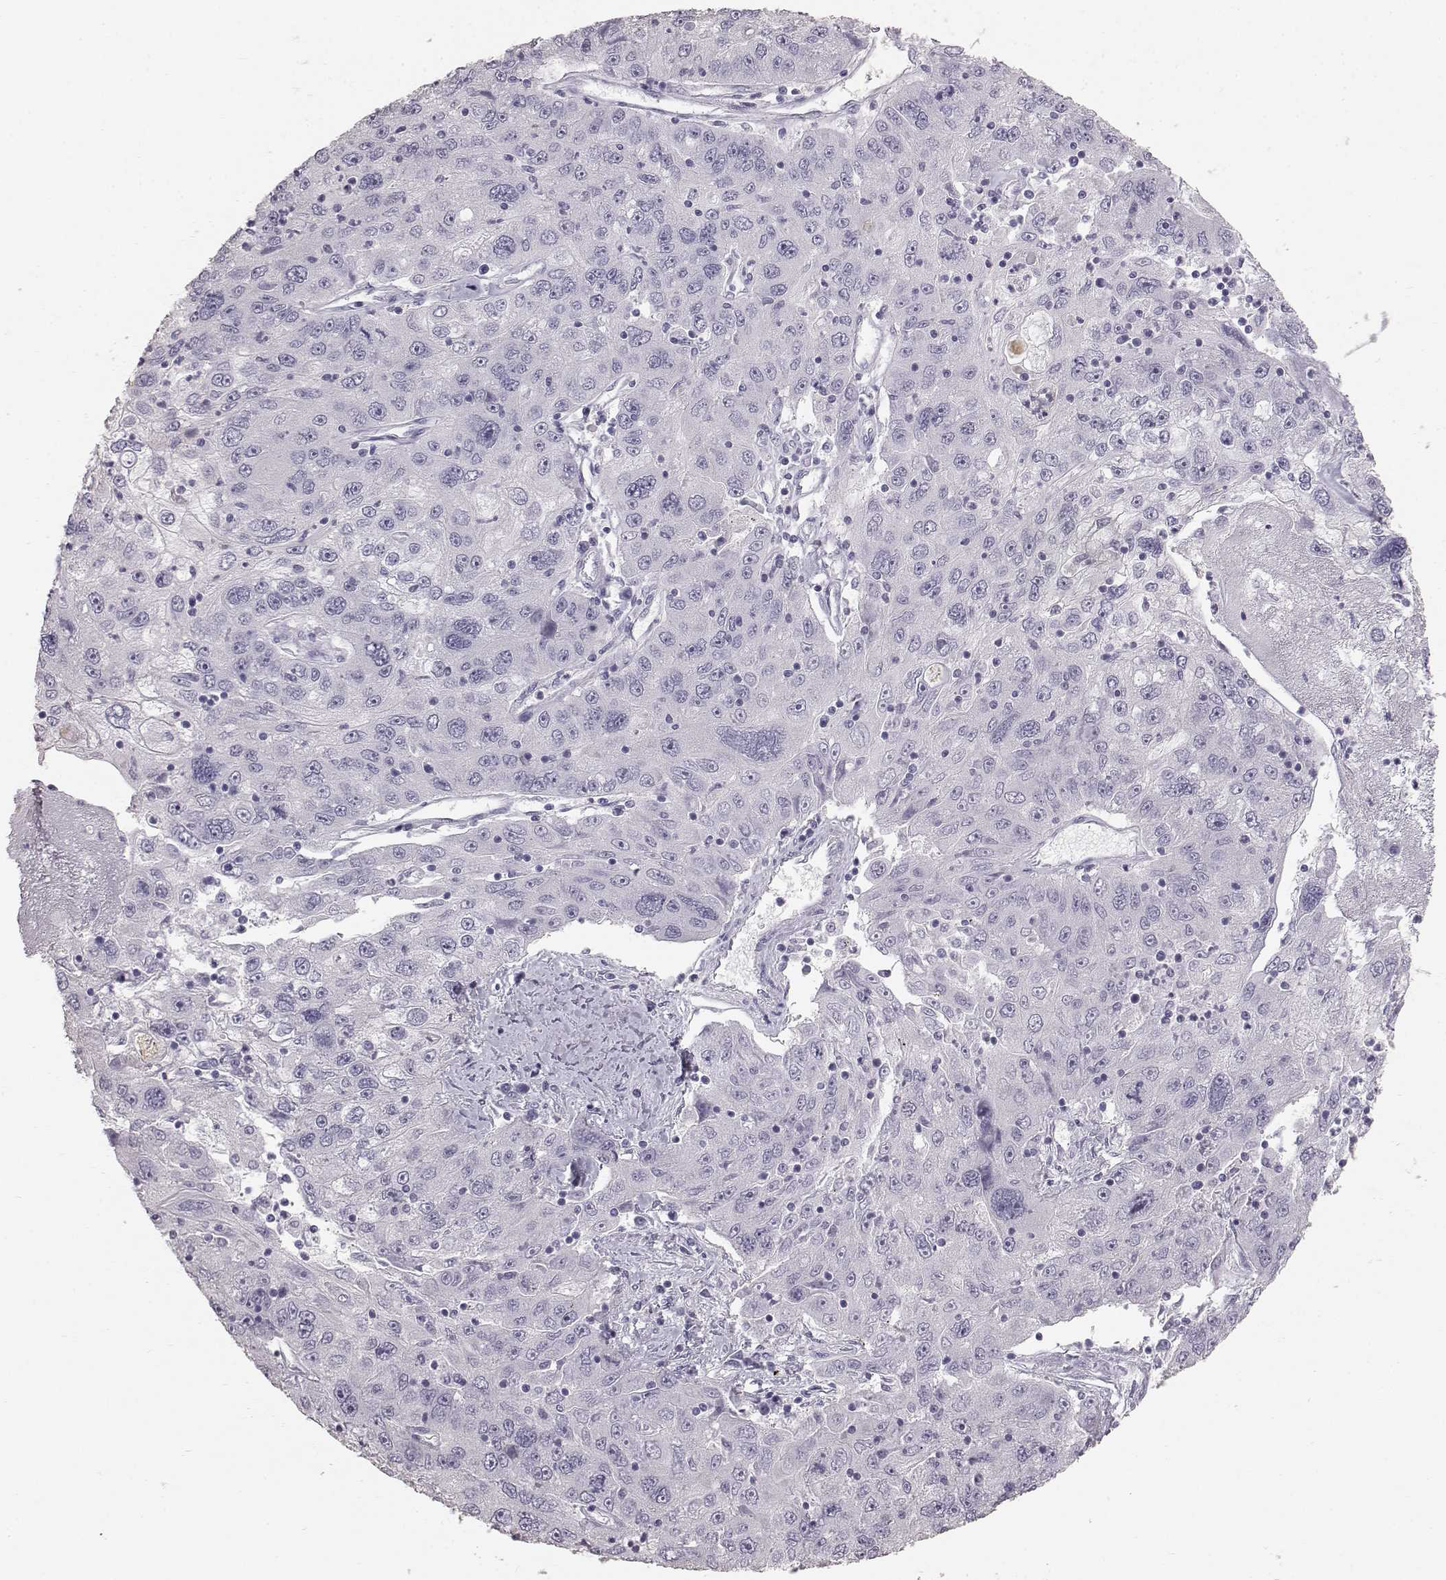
{"staining": {"intensity": "negative", "quantity": "none", "location": "none"}, "tissue": "stomach cancer", "cell_type": "Tumor cells", "image_type": "cancer", "snomed": [{"axis": "morphology", "description": "Adenocarcinoma, NOS"}, {"axis": "topography", "description": "Stomach"}], "caption": "This is a image of IHC staining of adenocarcinoma (stomach), which shows no positivity in tumor cells.", "gene": "KRTAP16-1", "patient": {"sex": "male", "age": 56}}